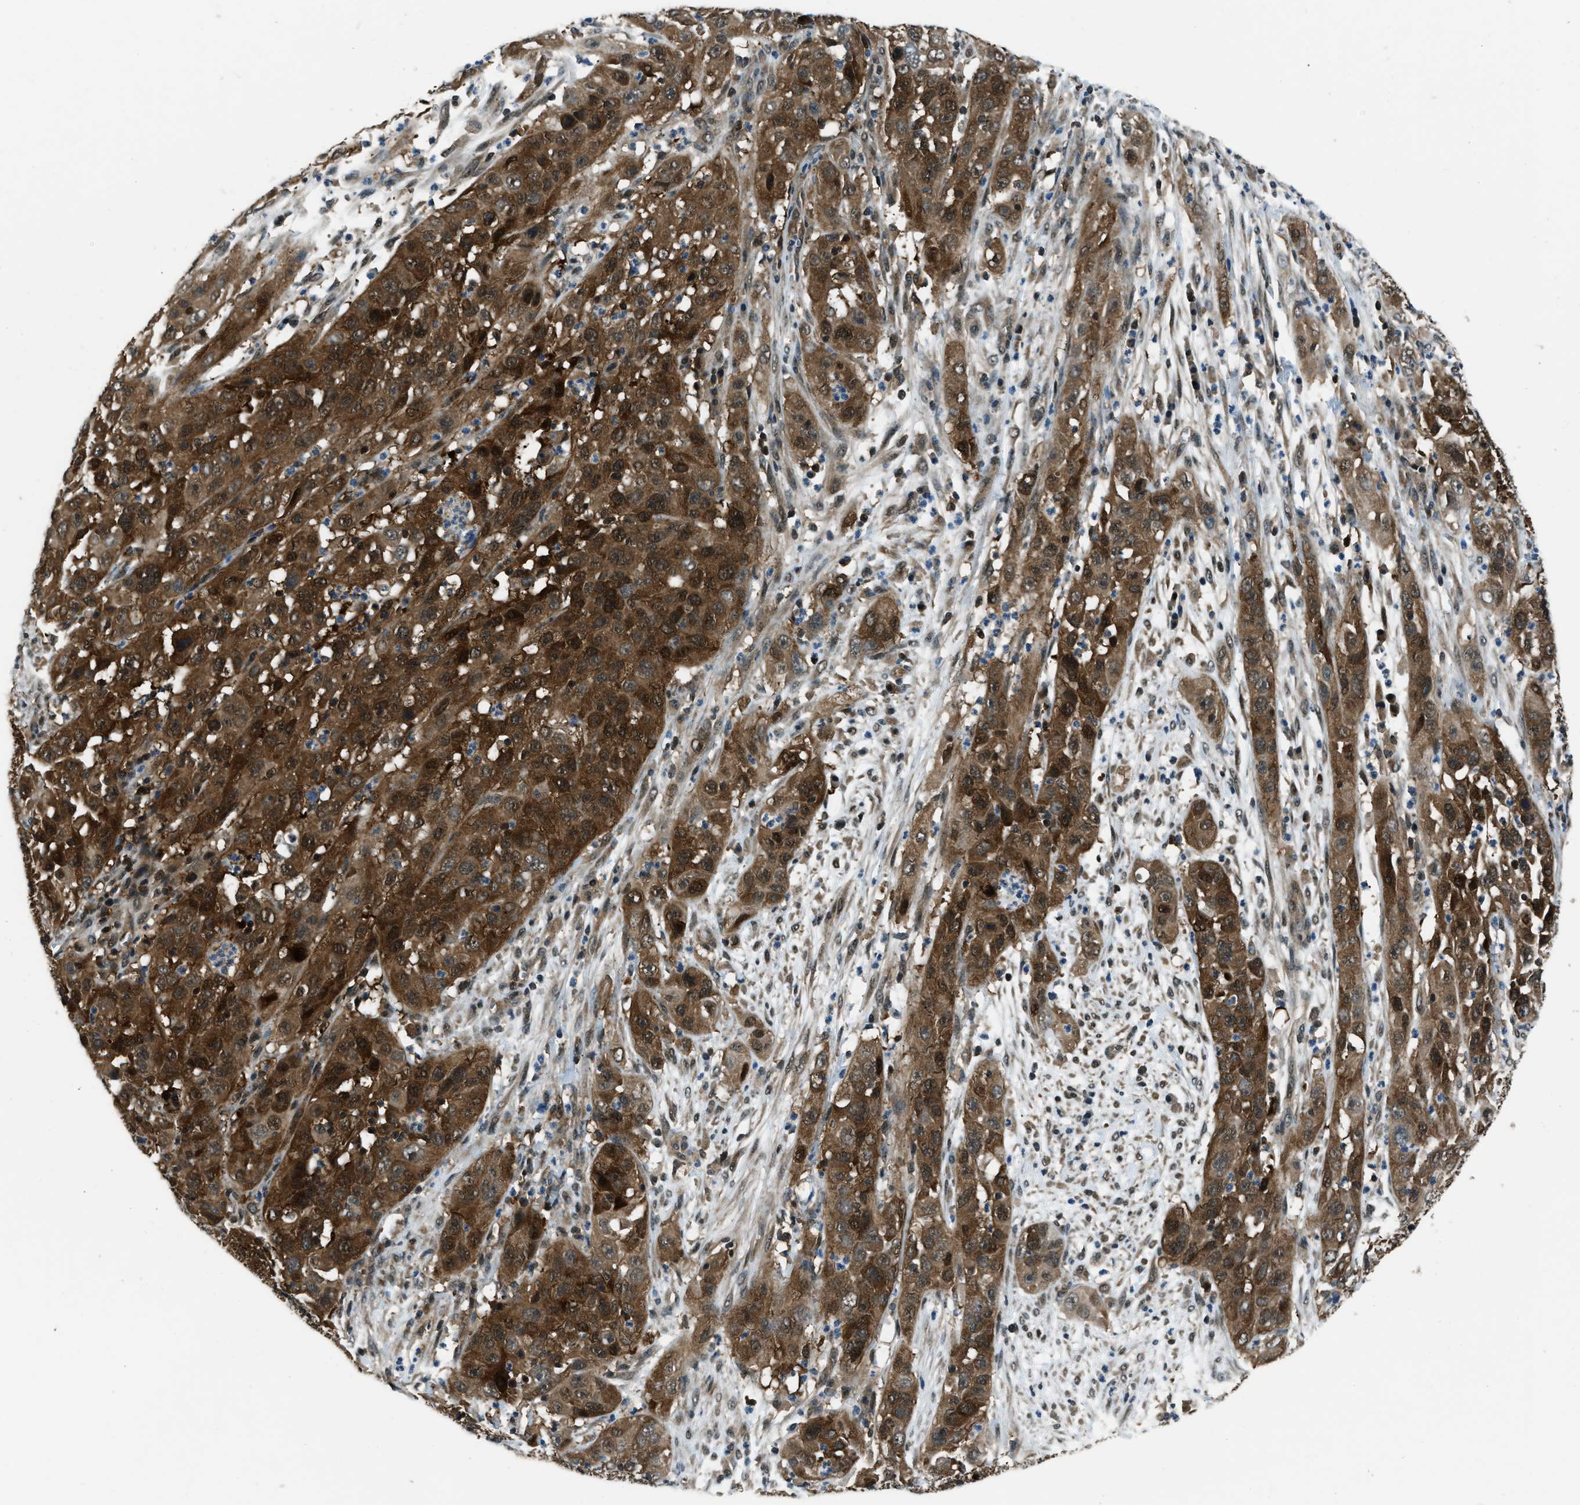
{"staining": {"intensity": "strong", "quantity": ">75%", "location": "cytoplasmic/membranous,nuclear"}, "tissue": "cervical cancer", "cell_type": "Tumor cells", "image_type": "cancer", "snomed": [{"axis": "morphology", "description": "Squamous cell carcinoma, NOS"}, {"axis": "topography", "description": "Cervix"}], "caption": "The immunohistochemical stain shows strong cytoplasmic/membranous and nuclear positivity in tumor cells of cervical cancer (squamous cell carcinoma) tissue.", "gene": "NUDCD3", "patient": {"sex": "female", "age": 32}}